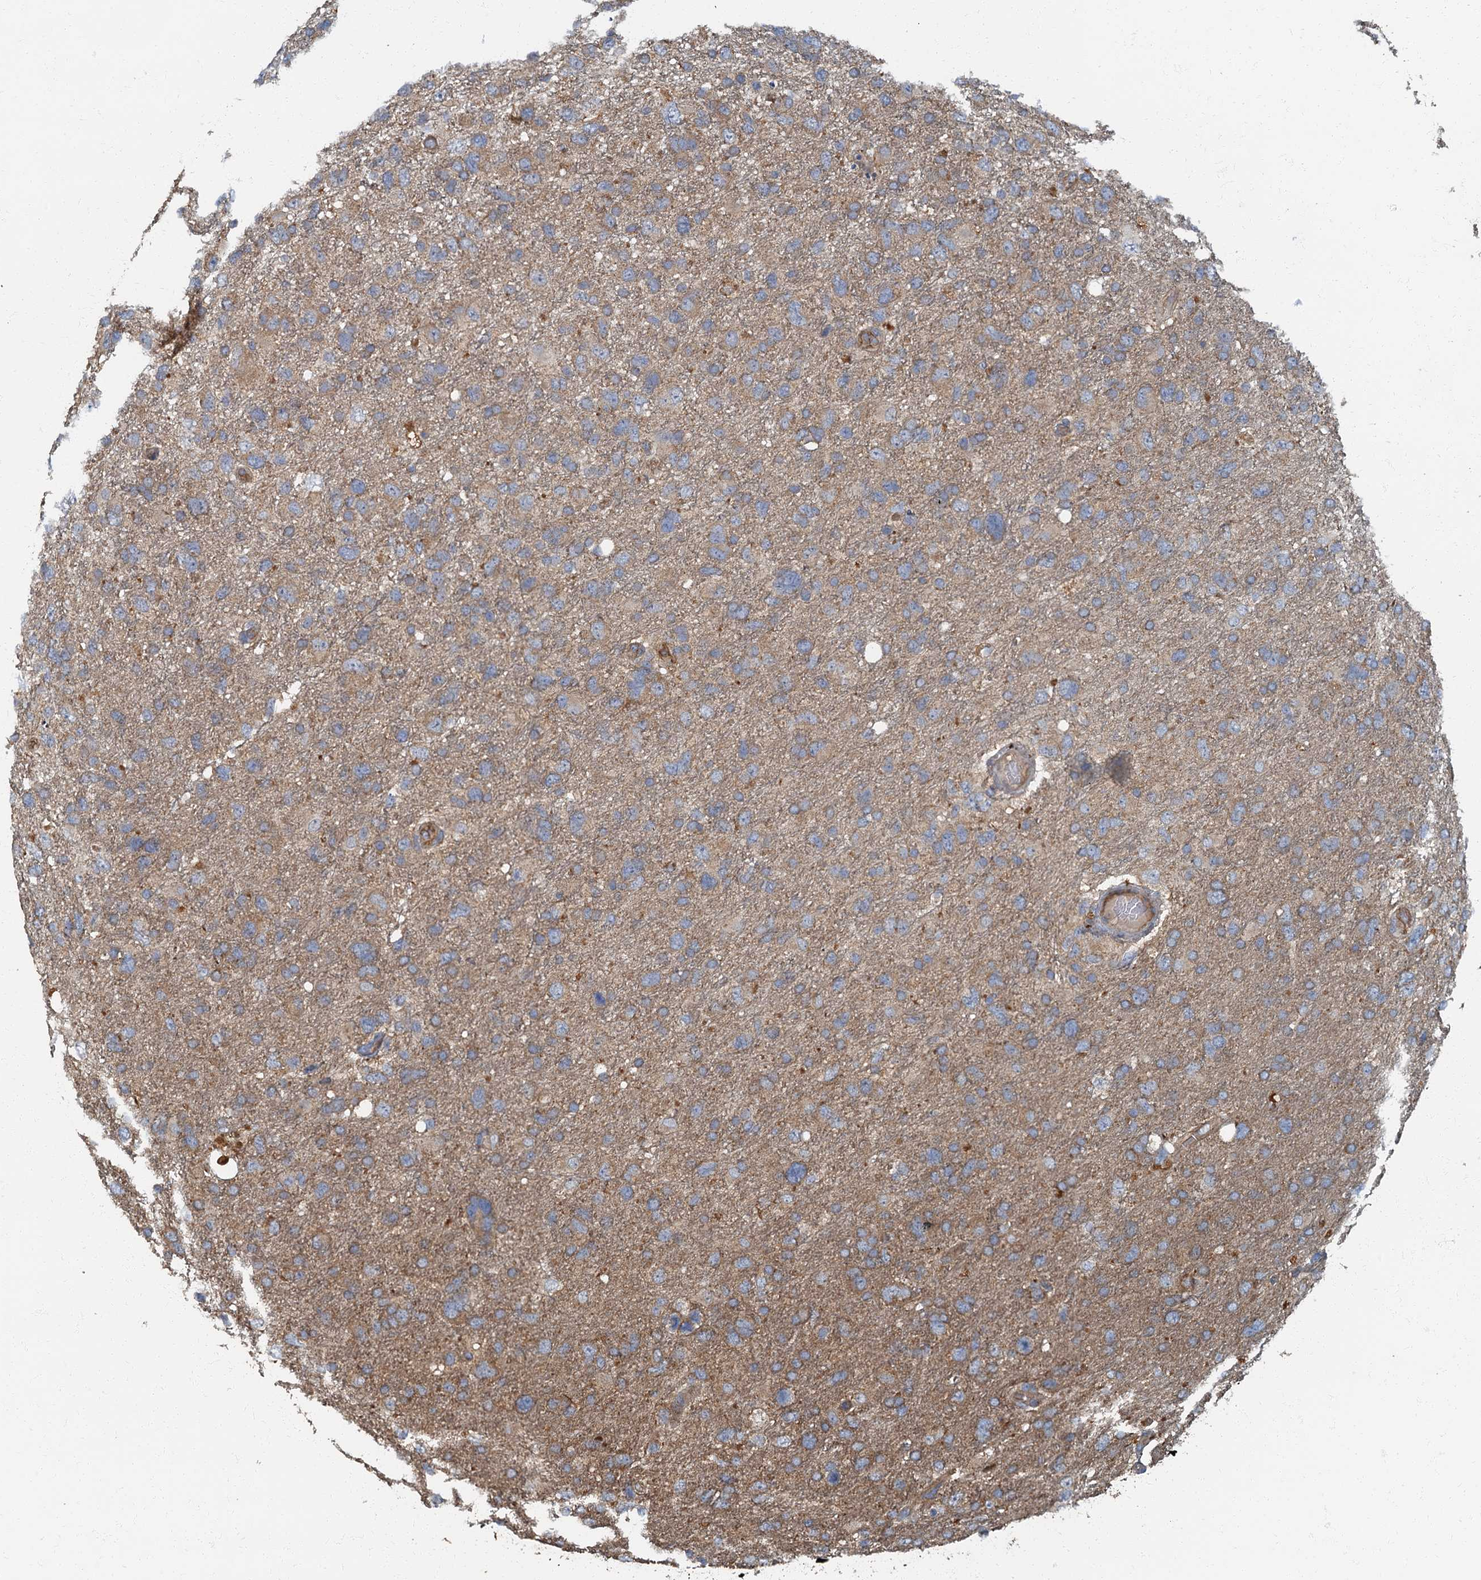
{"staining": {"intensity": "weak", "quantity": ">75%", "location": "cytoplasmic/membranous"}, "tissue": "glioma", "cell_type": "Tumor cells", "image_type": "cancer", "snomed": [{"axis": "morphology", "description": "Glioma, malignant, High grade"}, {"axis": "topography", "description": "Brain"}], "caption": "Protein staining of high-grade glioma (malignant) tissue demonstrates weak cytoplasmic/membranous staining in approximately >75% of tumor cells.", "gene": "ARL11", "patient": {"sex": "male", "age": 61}}